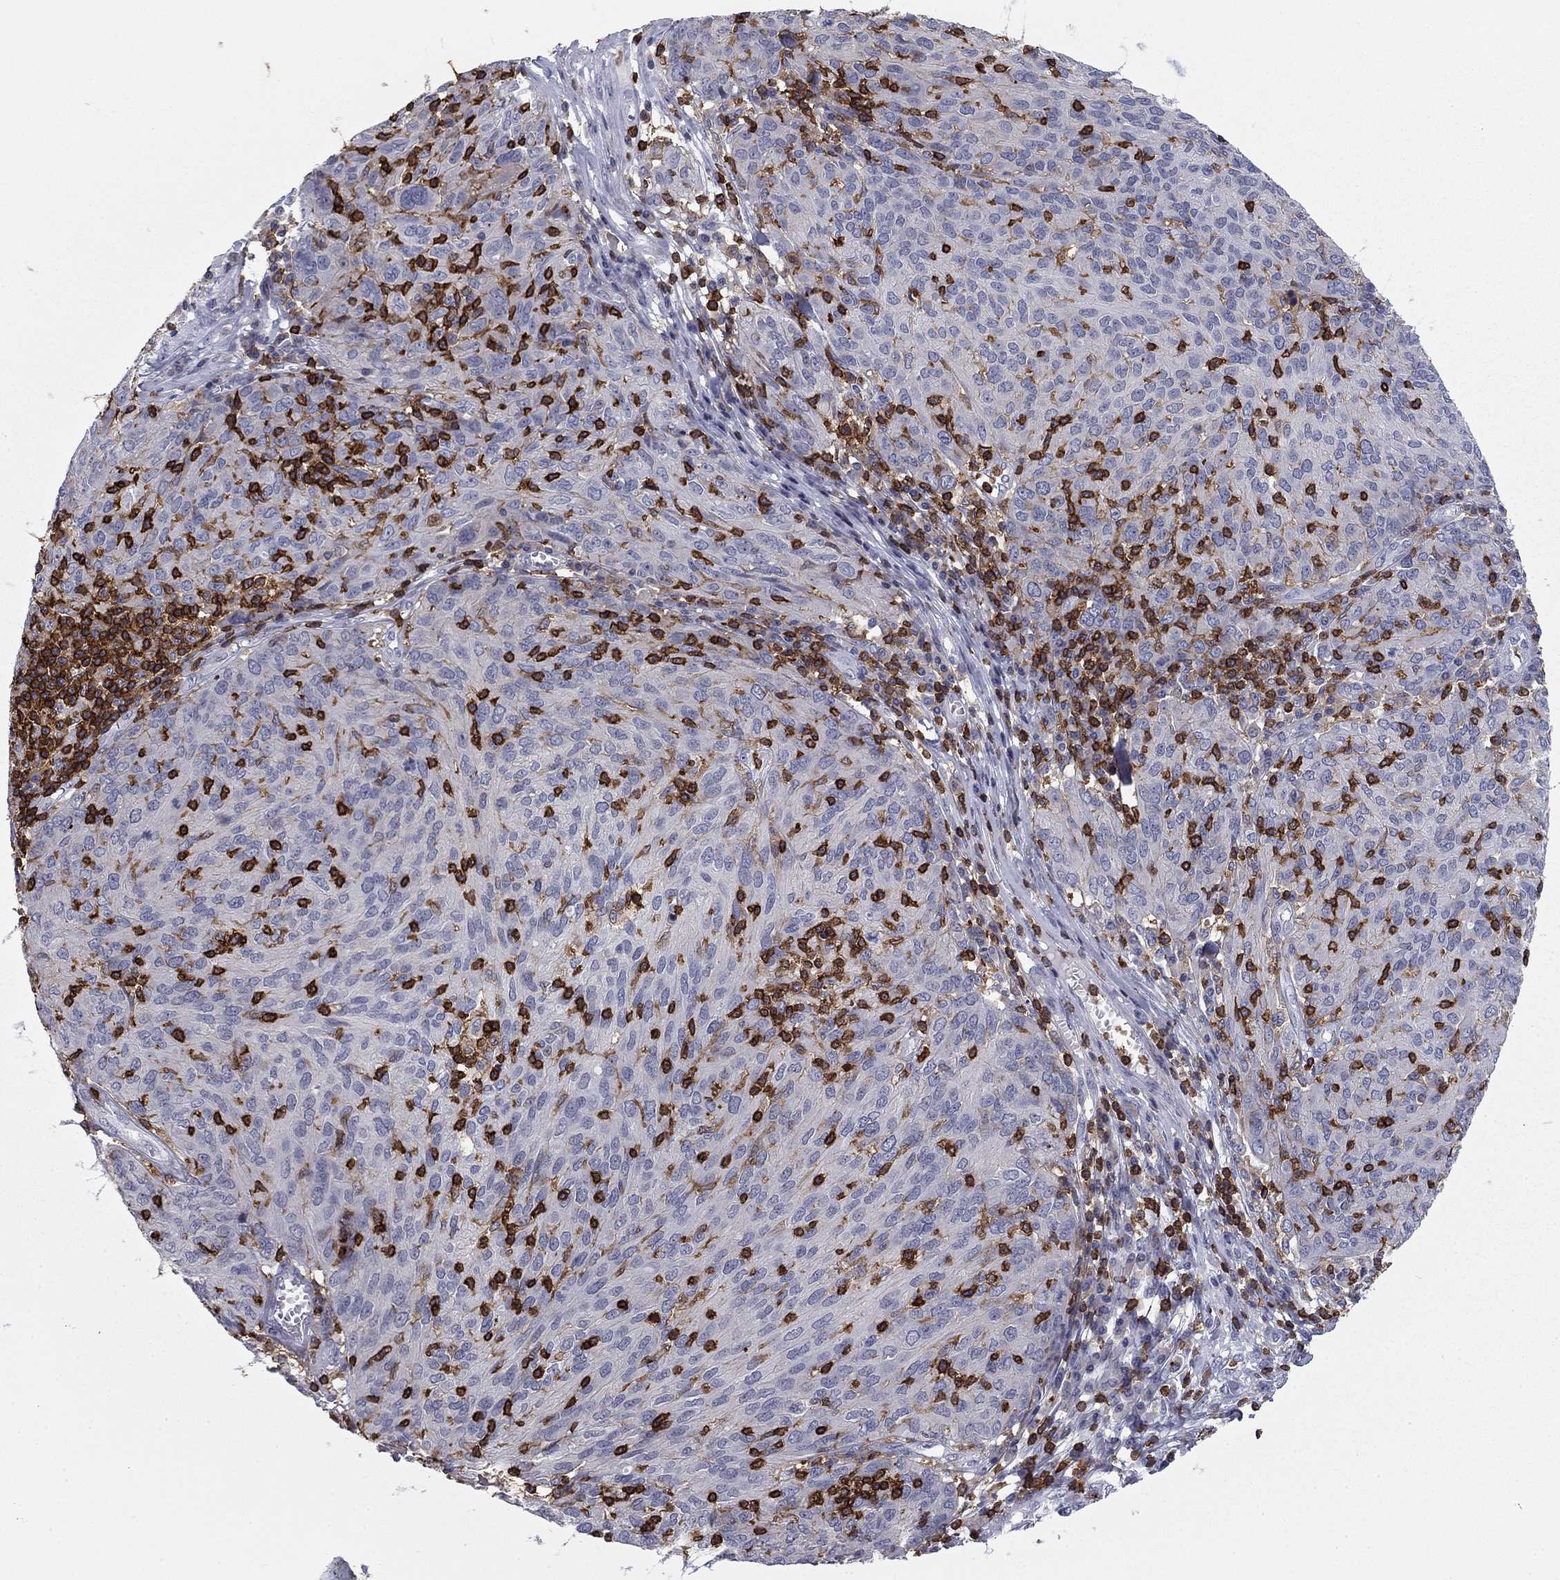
{"staining": {"intensity": "negative", "quantity": "none", "location": "none"}, "tissue": "ovarian cancer", "cell_type": "Tumor cells", "image_type": "cancer", "snomed": [{"axis": "morphology", "description": "Carcinoma, endometroid"}, {"axis": "topography", "description": "Ovary"}], "caption": "High magnification brightfield microscopy of ovarian cancer (endometroid carcinoma) stained with DAB (3,3'-diaminobenzidine) (brown) and counterstained with hematoxylin (blue): tumor cells show no significant expression.", "gene": "ARHGAP27", "patient": {"sex": "female", "age": 50}}